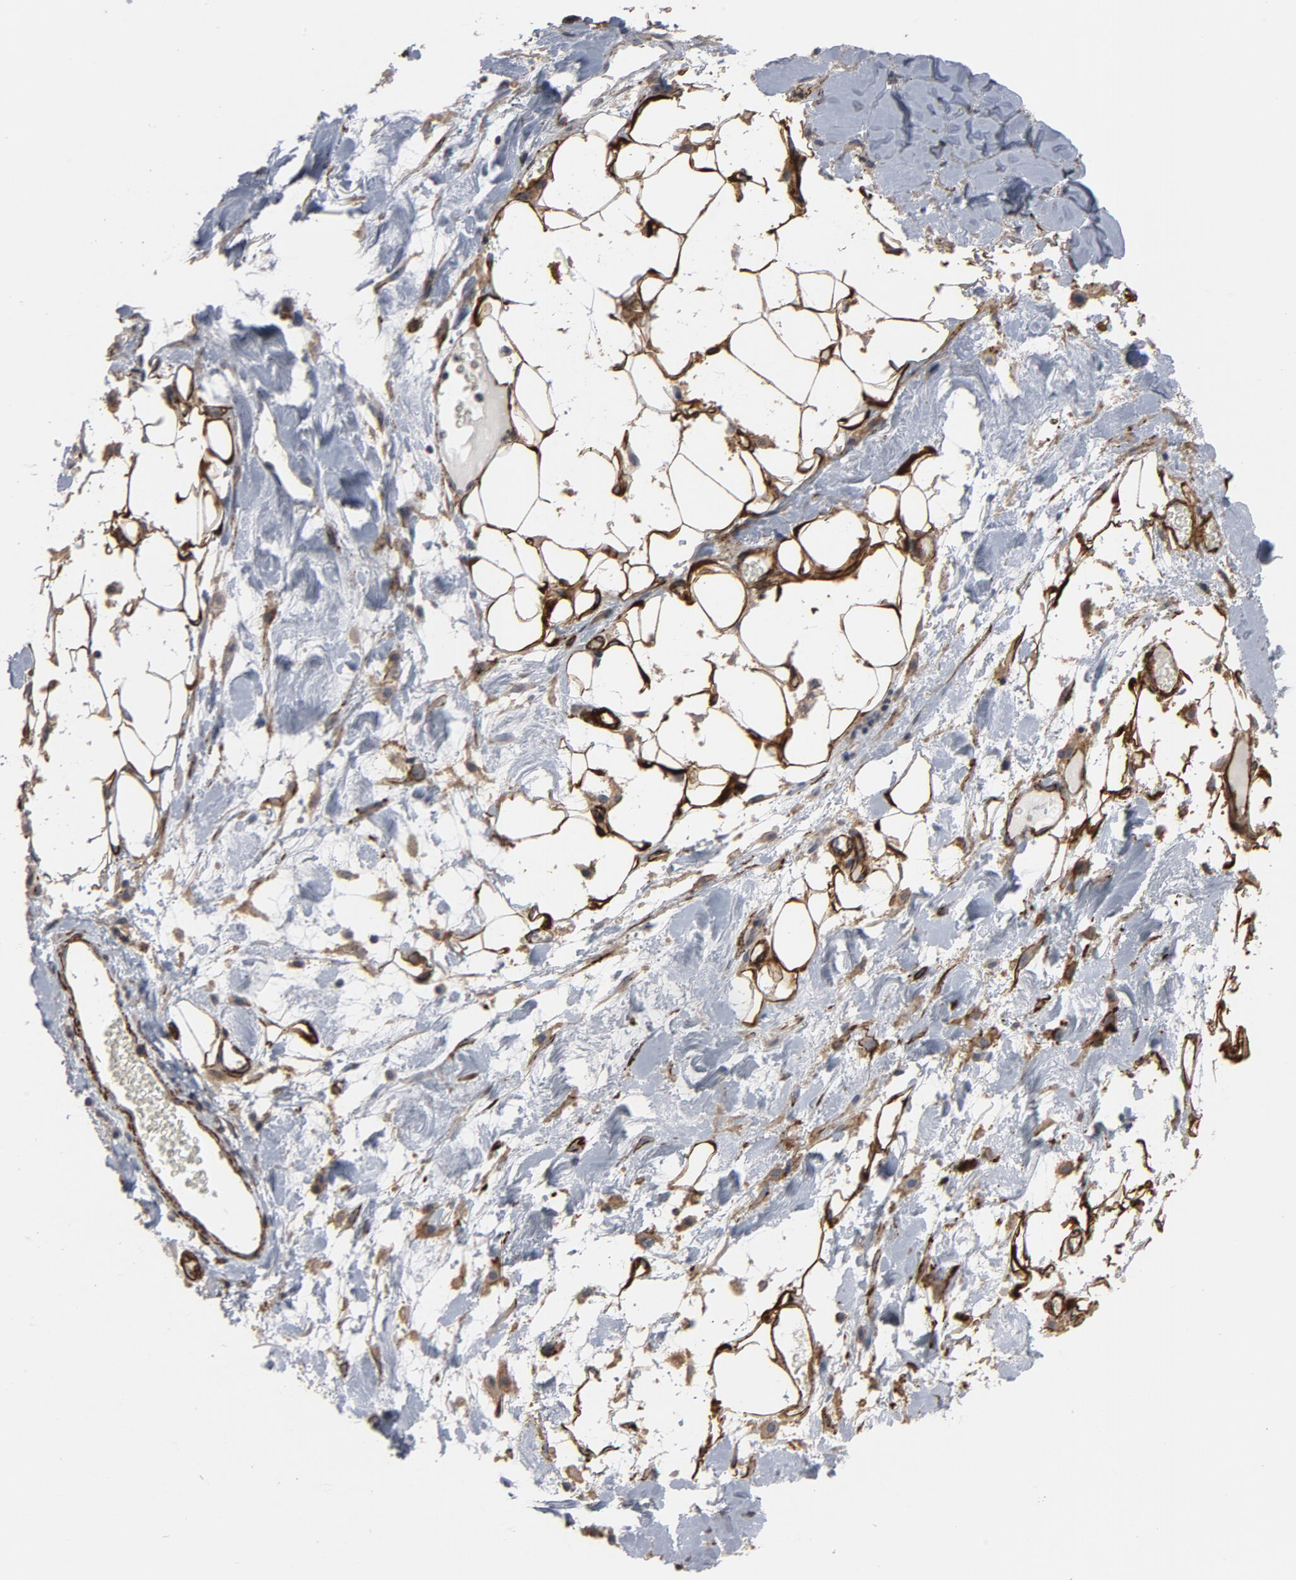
{"staining": {"intensity": "moderate", "quantity": ">75%", "location": "cytoplasmic/membranous"}, "tissue": "skin cancer", "cell_type": "Tumor cells", "image_type": "cancer", "snomed": [{"axis": "morphology", "description": "Squamous cell carcinoma, NOS"}, {"axis": "topography", "description": "Skin"}], "caption": "Protein staining of skin squamous cell carcinoma tissue reveals moderate cytoplasmic/membranous staining in about >75% of tumor cells.", "gene": "GNG2", "patient": {"sex": "male", "age": 84}}